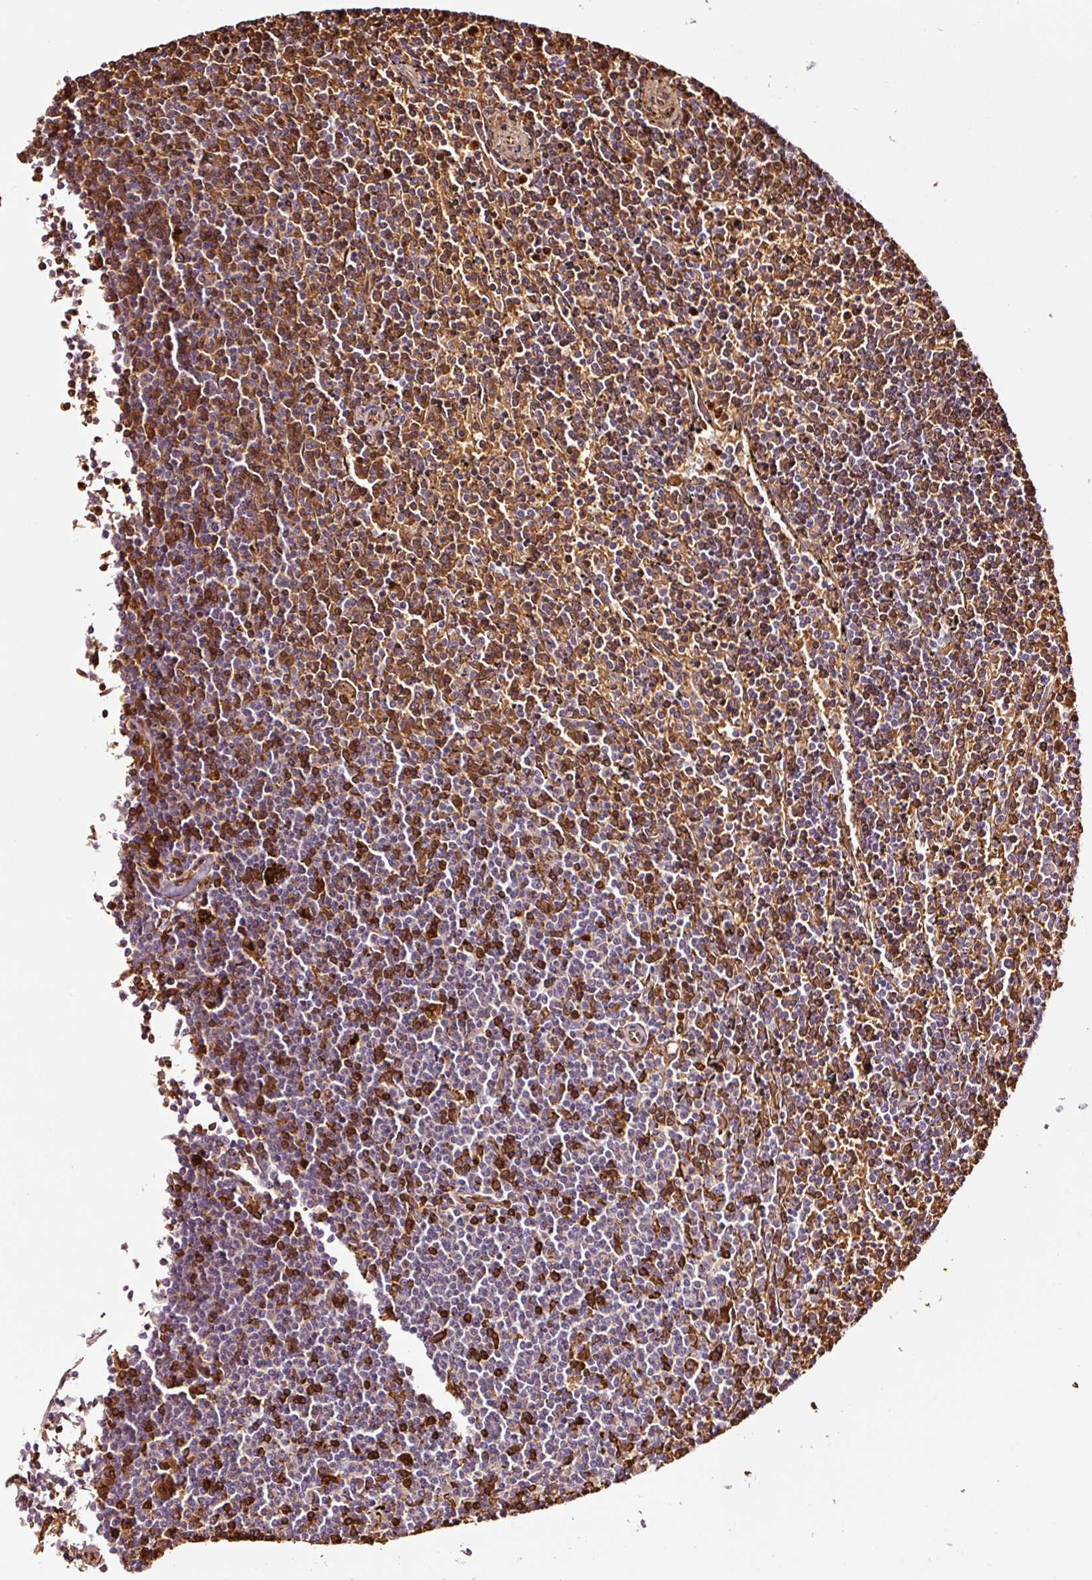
{"staining": {"intensity": "negative", "quantity": "none", "location": "none"}, "tissue": "lymphoma", "cell_type": "Tumor cells", "image_type": "cancer", "snomed": [{"axis": "morphology", "description": "Malignant lymphoma, non-Hodgkin's type, Low grade"}, {"axis": "topography", "description": "Spleen"}], "caption": "High magnification brightfield microscopy of lymphoma stained with DAB (3,3'-diaminobenzidine) (brown) and counterstained with hematoxylin (blue): tumor cells show no significant expression. (DAB IHC visualized using brightfield microscopy, high magnification).", "gene": "PGLYRP2", "patient": {"sex": "female", "age": 50}}